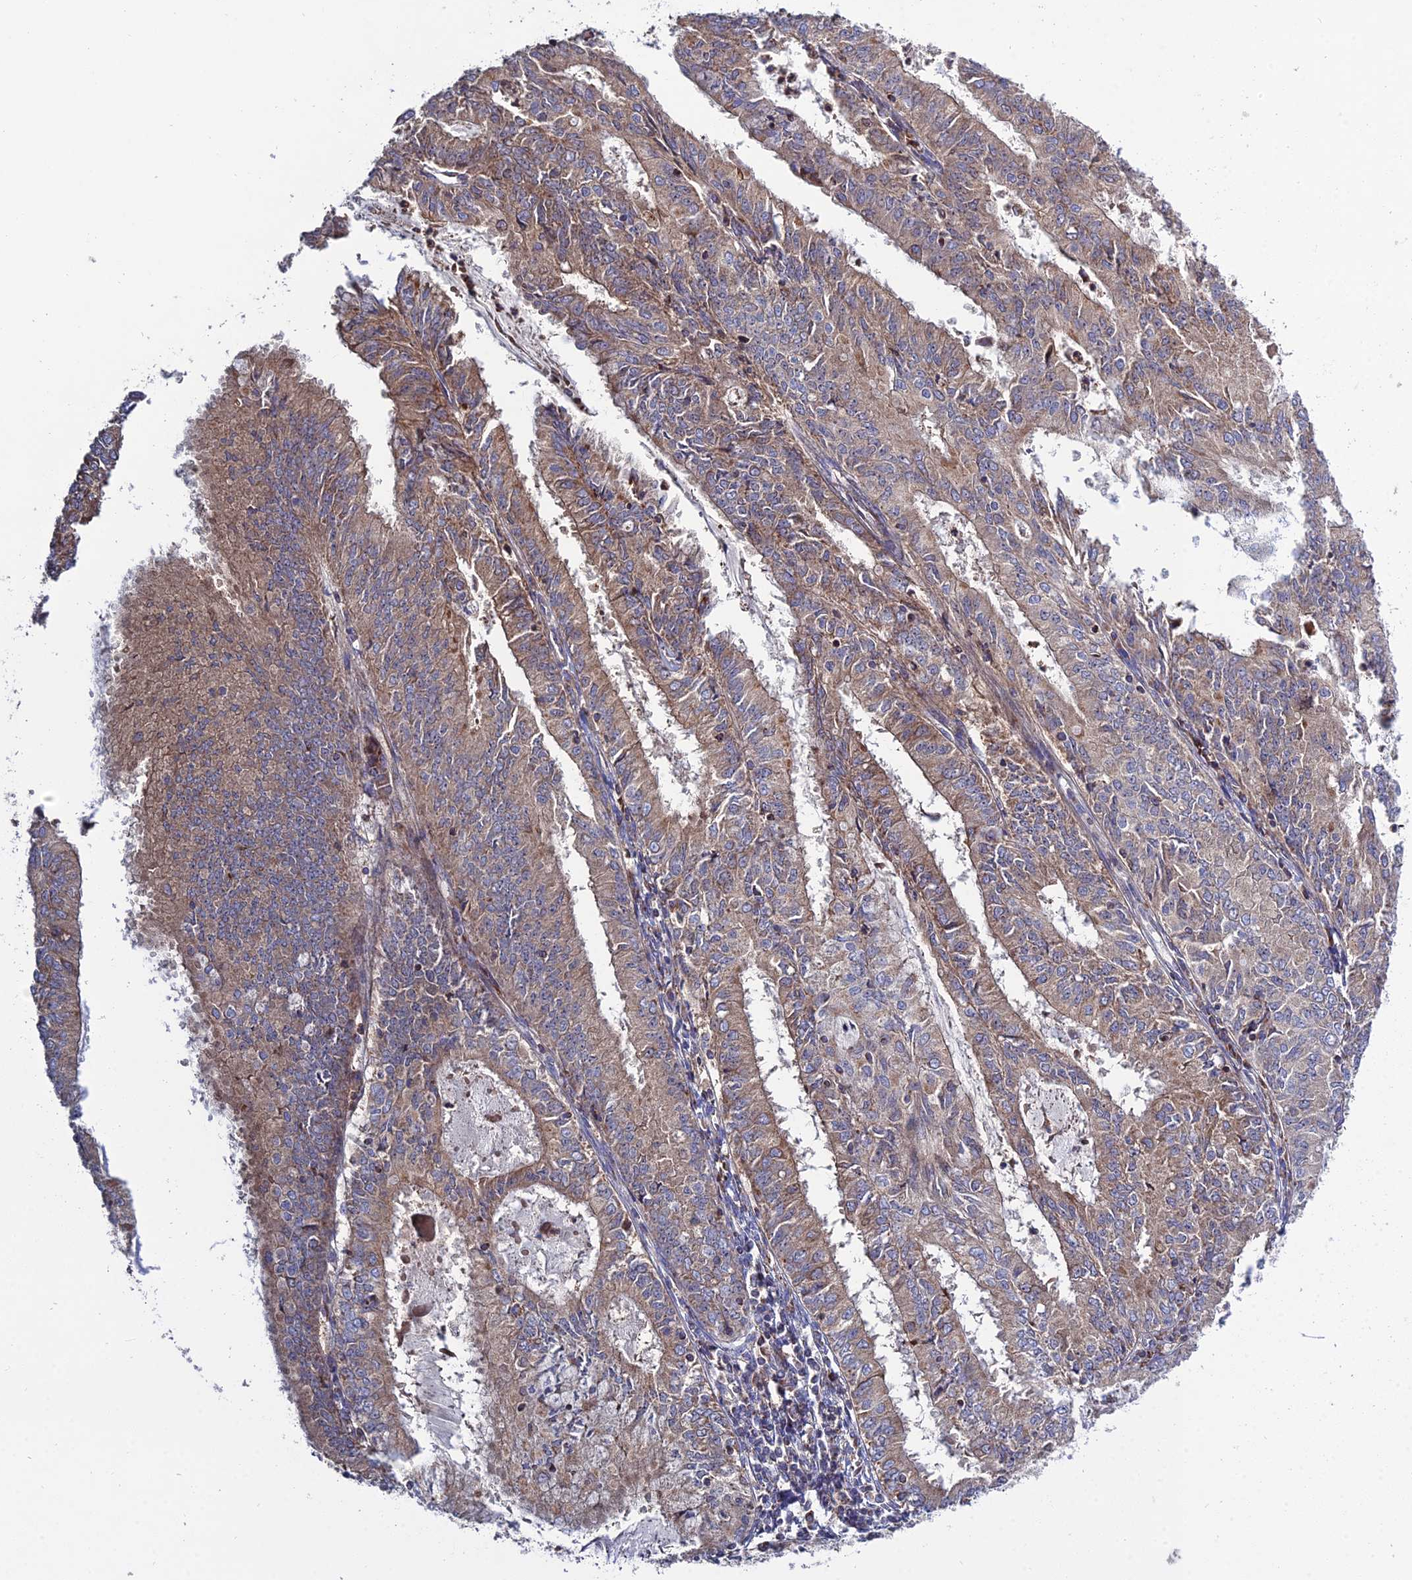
{"staining": {"intensity": "weak", "quantity": "25%-75%", "location": "cytoplasmic/membranous"}, "tissue": "endometrial cancer", "cell_type": "Tumor cells", "image_type": "cancer", "snomed": [{"axis": "morphology", "description": "Adenocarcinoma, NOS"}, {"axis": "topography", "description": "Endometrium"}], "caption": "Endometrial cancer (adenocarcinoma) was stained to show a protein in brown. There is low levels of weak cytoplasmic/membranous expression in about 25%-75% of tumor cells.", "gene": "RIC8B", "patient": {"sex": "female", "age": 57}}